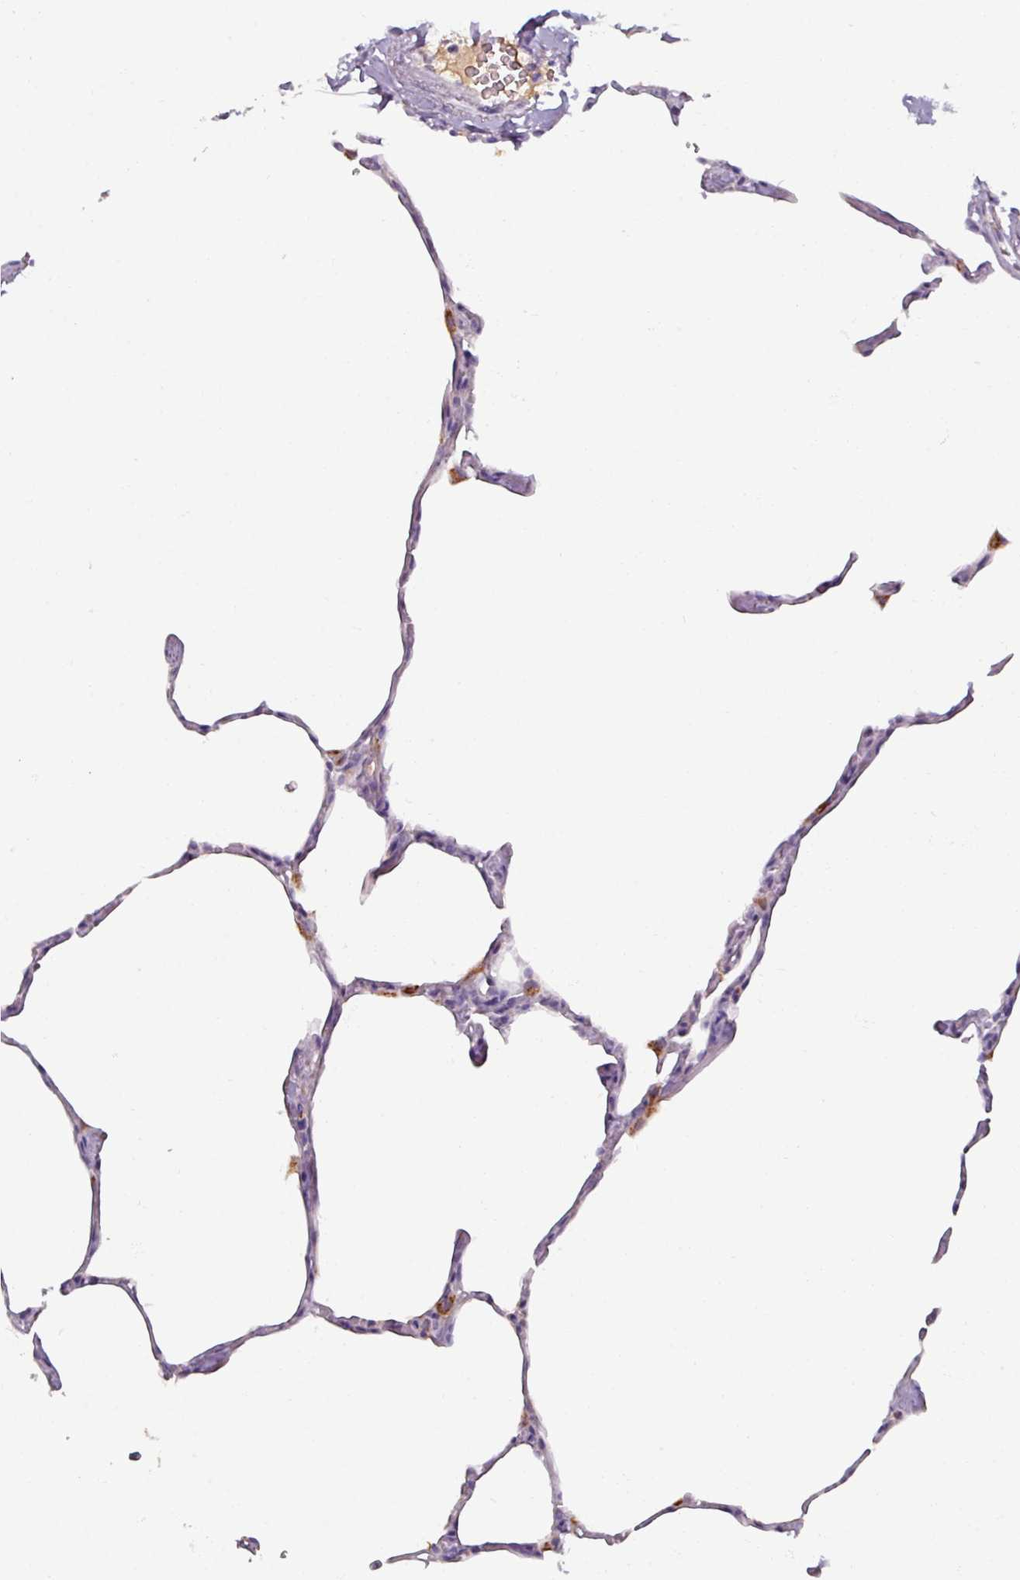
{"staining": {"intensity": "negative", "quantity": "none", "location": "none"}, "tissue": "lung", "cell_type": "Alveolar cells", "image_type": "normal", "snomed": [{"axis": "morphology", "description": "Normal tissue, NOS"}, {"axis": "topography", "description": "Lung"}], "caption": "There is no significant staining in alveolar cells of lung. Brightfield microscopy of immunohistochemistry (IHC) stained with DAB (brown) and hematoxylin (blue), captured at high magnification.", "gene": "SPESP1", "patient": {"sex": "male", "age": 65}}